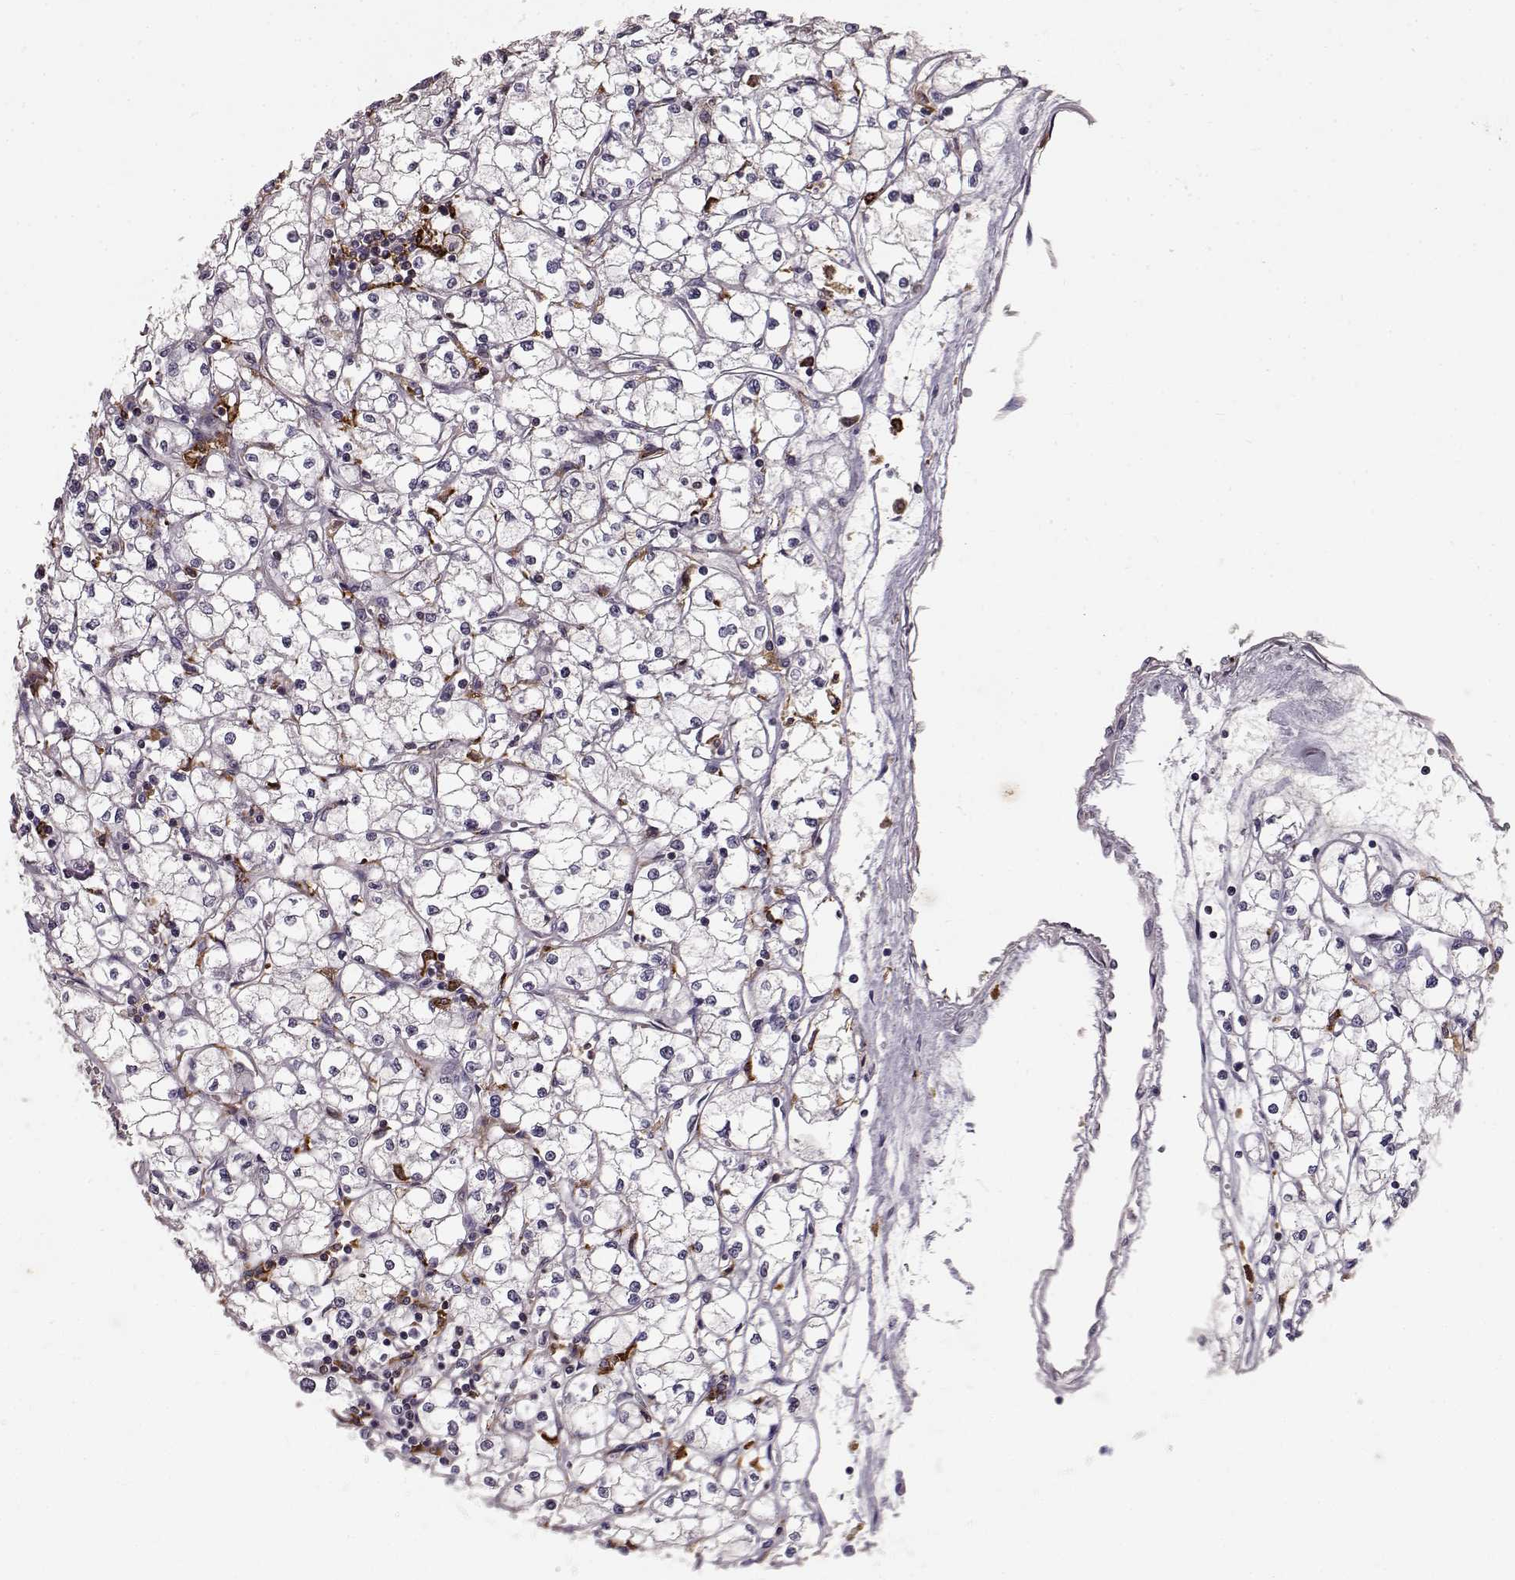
{"staining": {"intensity": "negative", "quantity": "none", "location": "none"}, "tissue": "renal cancer", "cell_type": "Tumor cells", "image_type": "cancer", "snomed": [{"axis": "morphology", "description": "Adenocarcinoma, NOS"}, {"axis": "topography", "description": "Kidney"}], "caption": "Immunohistochemical staining of human adenocarcinoma (renal) exhibits no significant staining in tumor cells.", "gene": "CCNF", "patient": {"sex": "male", "age": 67}}